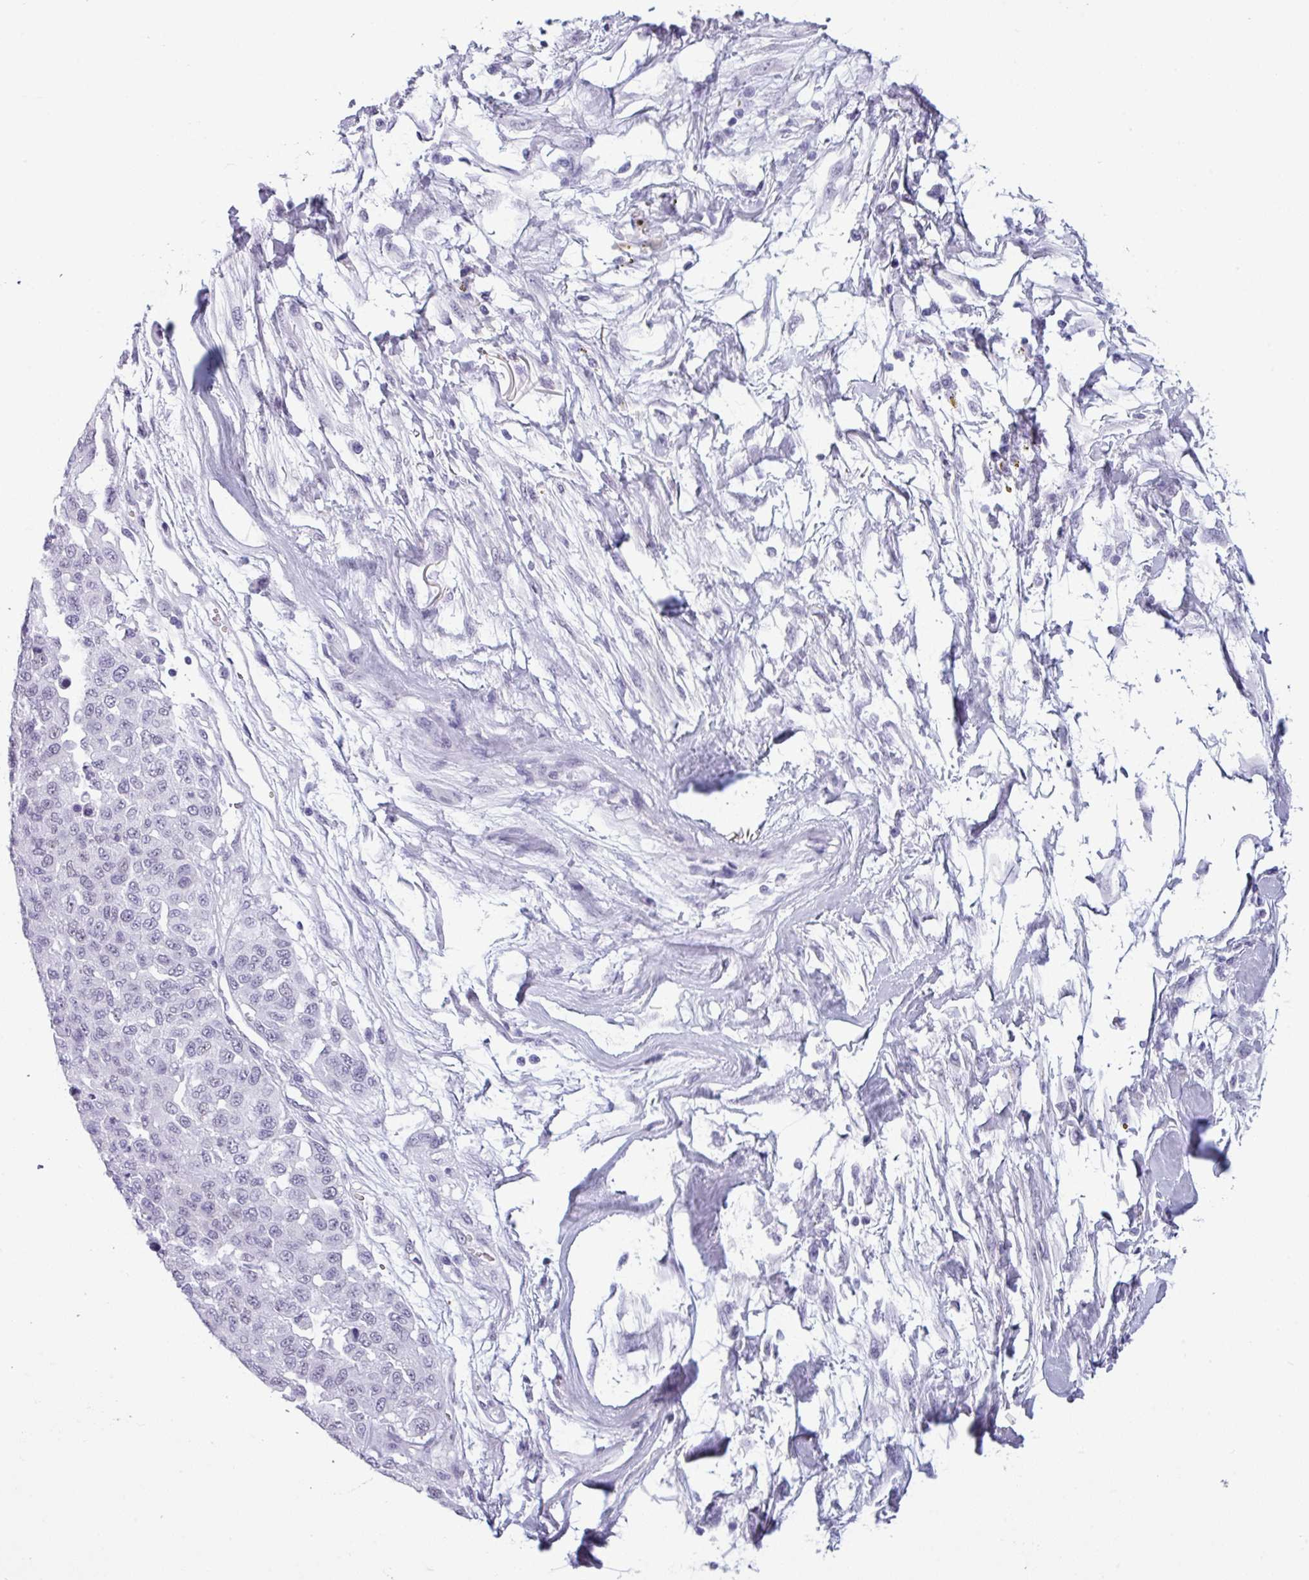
{"staining": {"intensity": "negative", "quantity": "none", "location": "none"}, "tissue": "melanoma", "cell_type": "Tumor cells", "image_type": "cancer", "snomed": [{"axis": "morphology", "description": "Malignant melanoma, NOS"}, {"axis": "topography", "description": "Skin"}], "caption": "Tumor cells show no significant positivity in melanoma. (Stains: DAB (3,3'-diaminobenzidine) immunohistochemistry with hematoxylin counter stain, Microscopy: brightfield microscopy at high magnification).", "gene": "SRGAP1", "patient": {"sex": "male", "age": 62}}